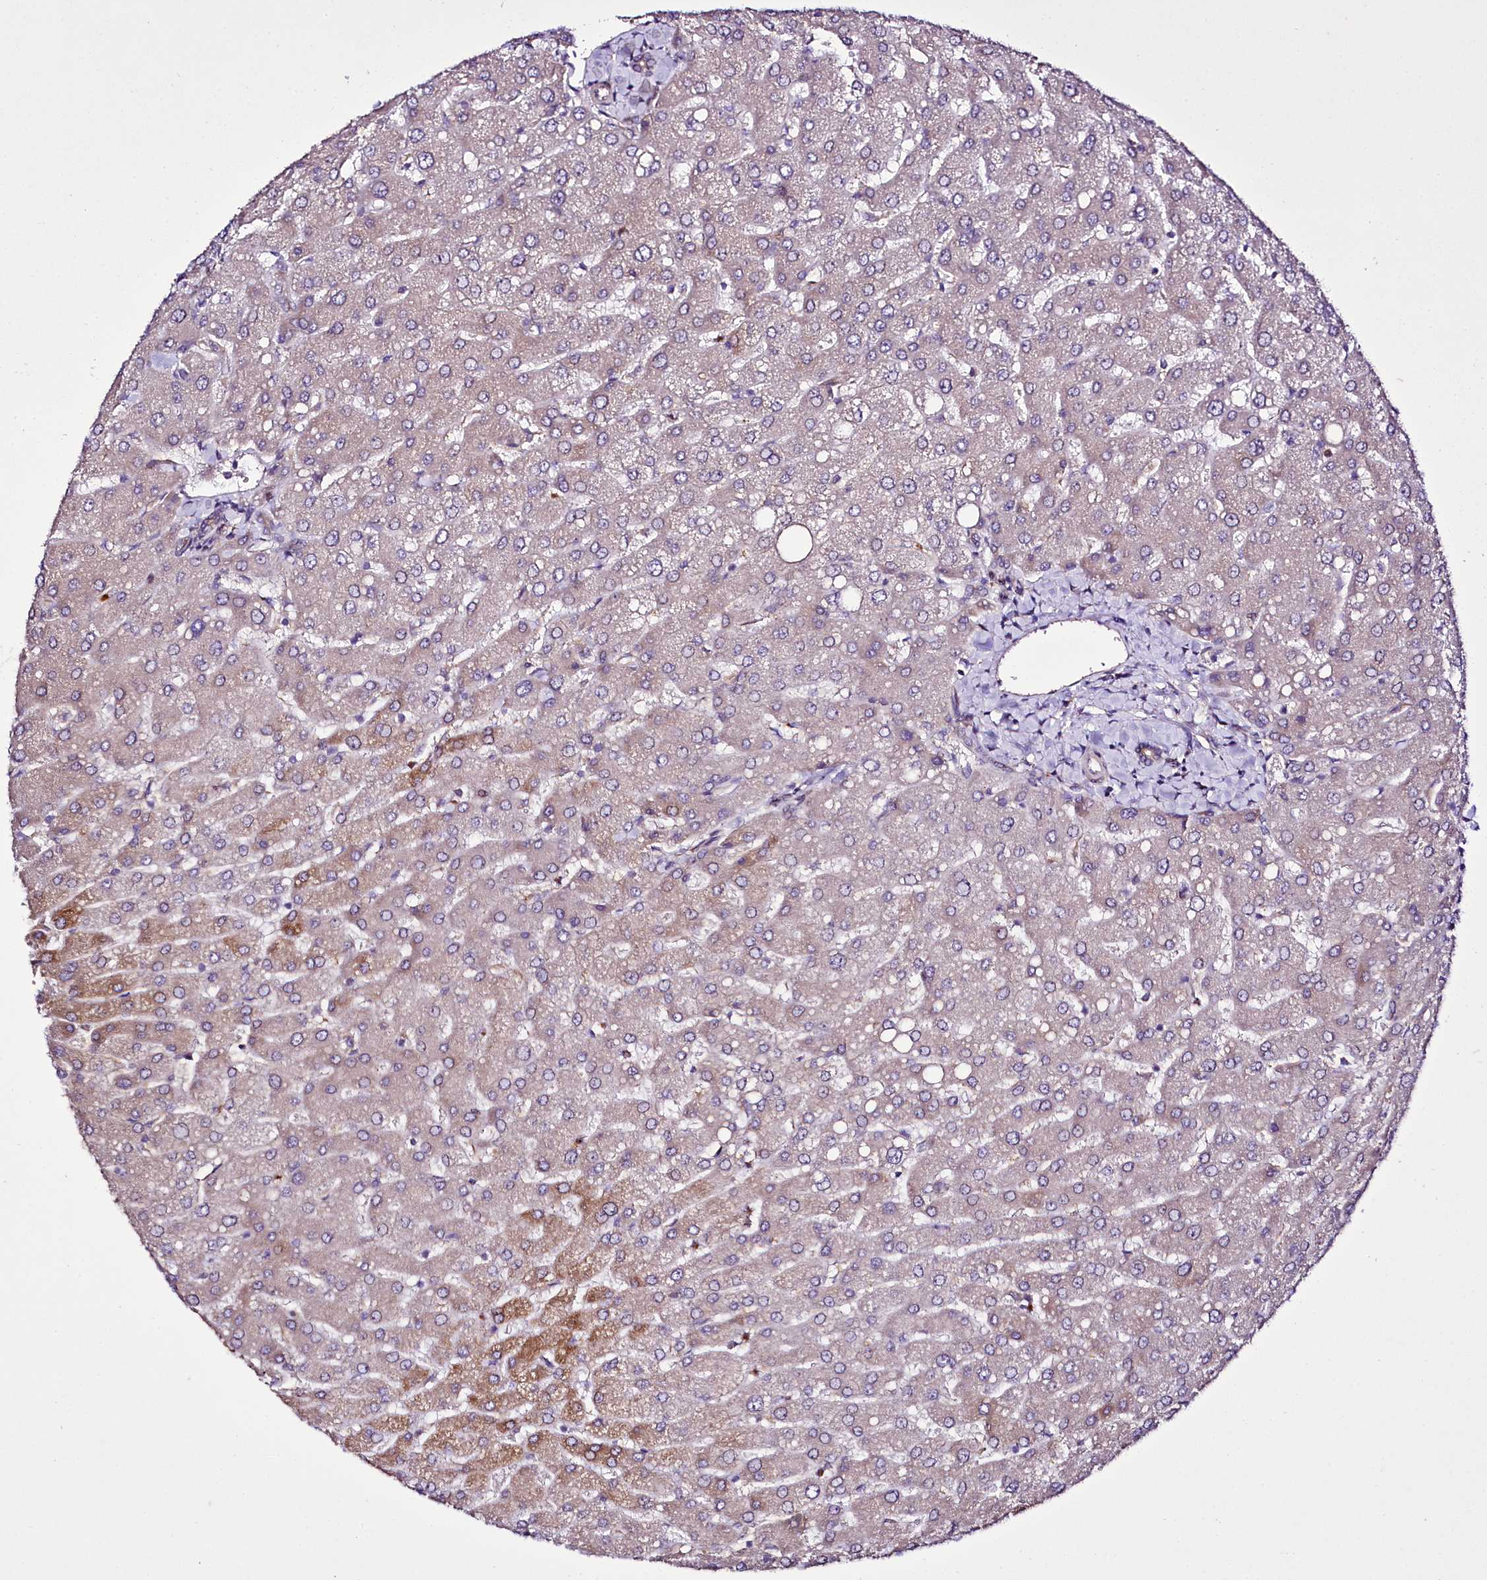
{"staining": {"intensity": "weak", "quantity": "<25%", "location": "cytoplasmic/membranous"}, "tissue": "liver", "cell_type": "Cholangiocytes", "image_type": "normal", "snomed": [{"axis": "morphology", "description": "Normal tissue, NOS"}, {"axis": "topography", "description": "Liver"}], "caption": "The immunohistochemistry (IHC) histopathology image has no significant expression in cholangiocytes of liver.", "gene": "ZC3H12C", "patient": {"sex": "male", "age": 55}}